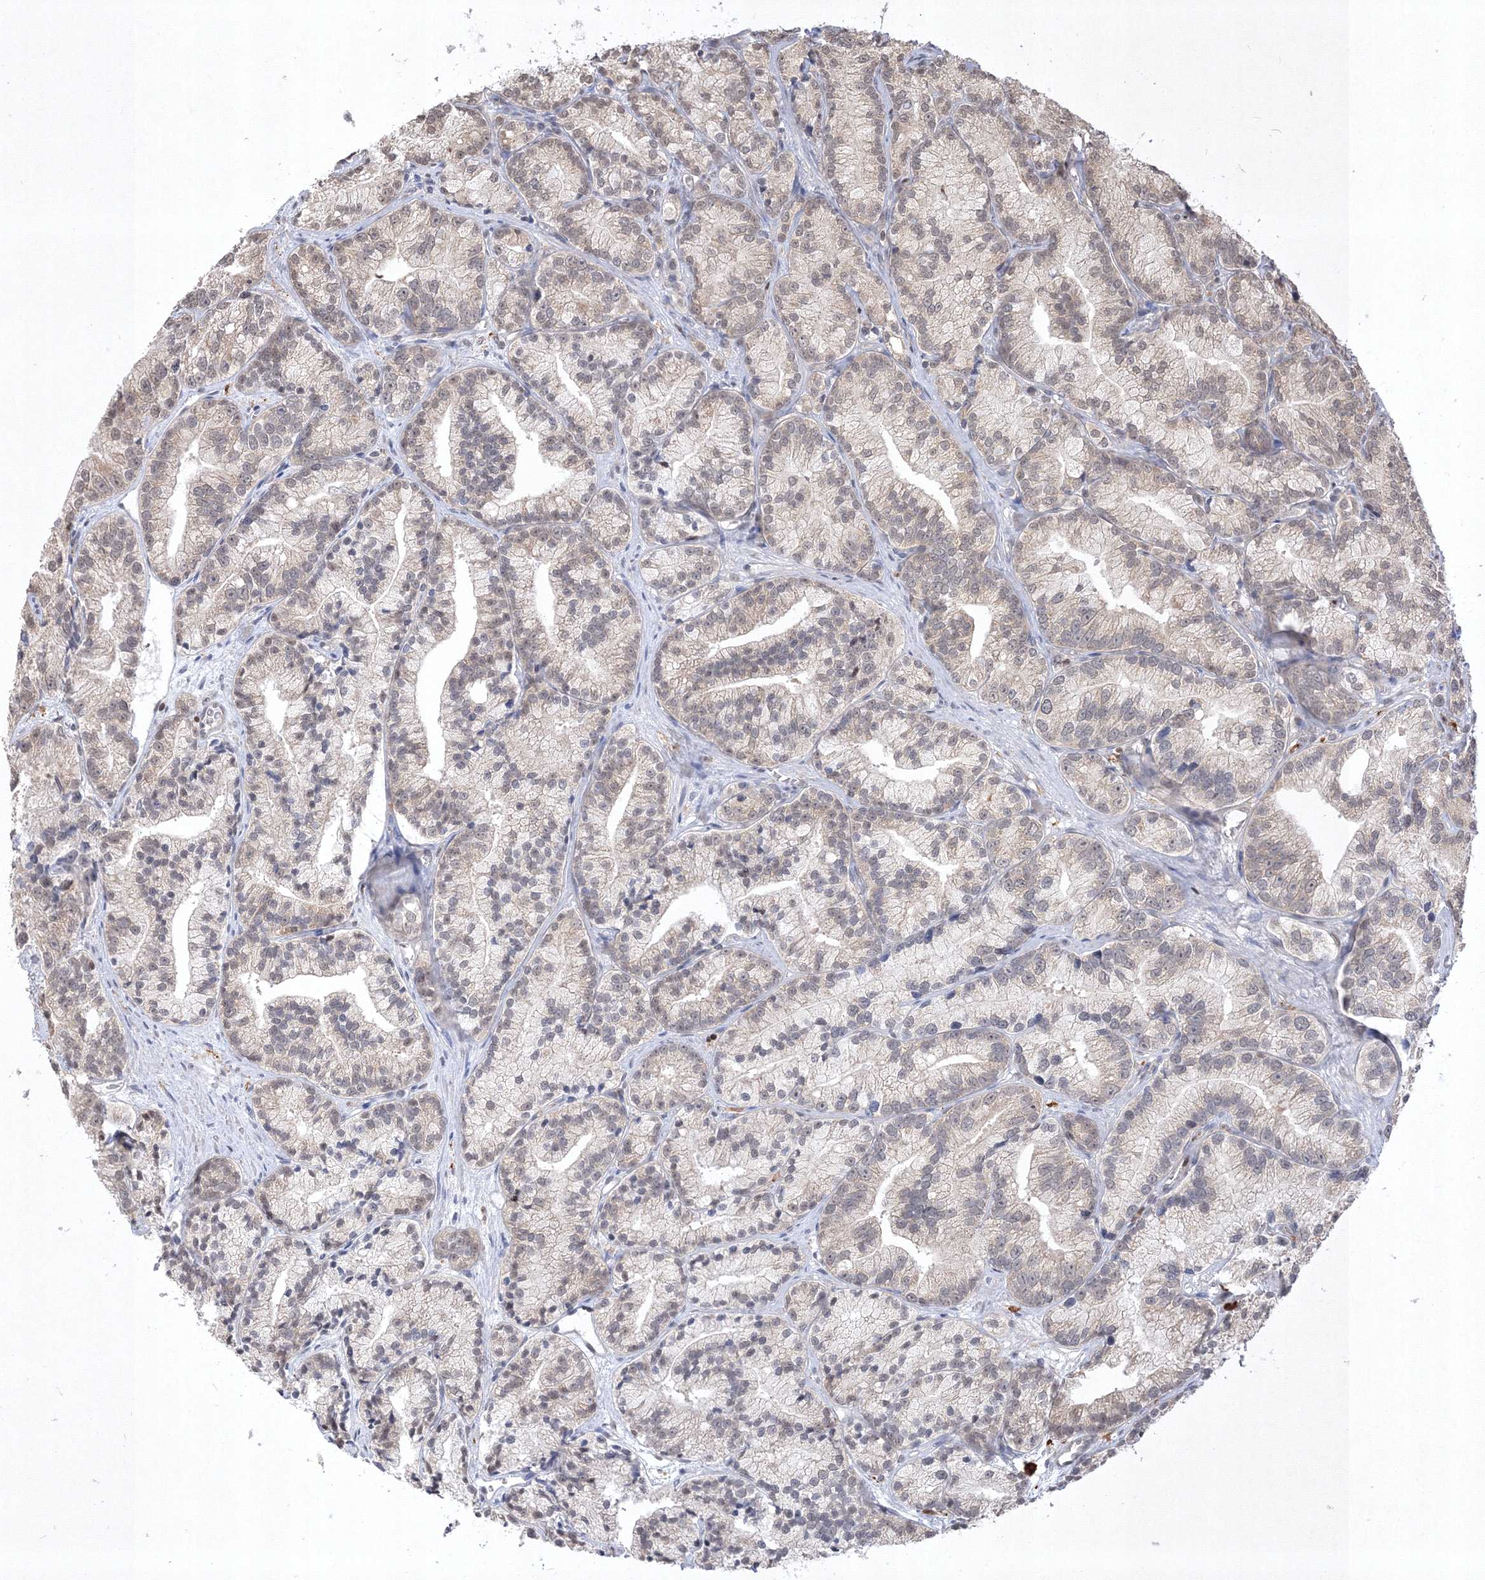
{"staining": {"intensity": "negative", "quantity": "none", "location": "none"}, "tissue": "prostate cancer", "cell_type": "Tumor cells", "image_type": "cancer", "snomed": [{"axis": "morphology", "description": "Adenocarcinoma, Low grade"}, {"axis": "topography", "description": "Prostate"}], "caption": "High magnification brightfield microscopy of prostate cancer (low-grade adenocarcinoma) stained with DAB (3,3'-diaminobenzidine) (brown) and counterstained with hematoxylin (blue): tumor cells show no significant expression.", "gene": "TAB1", "patient": {"sex": "male", "age": 89}}